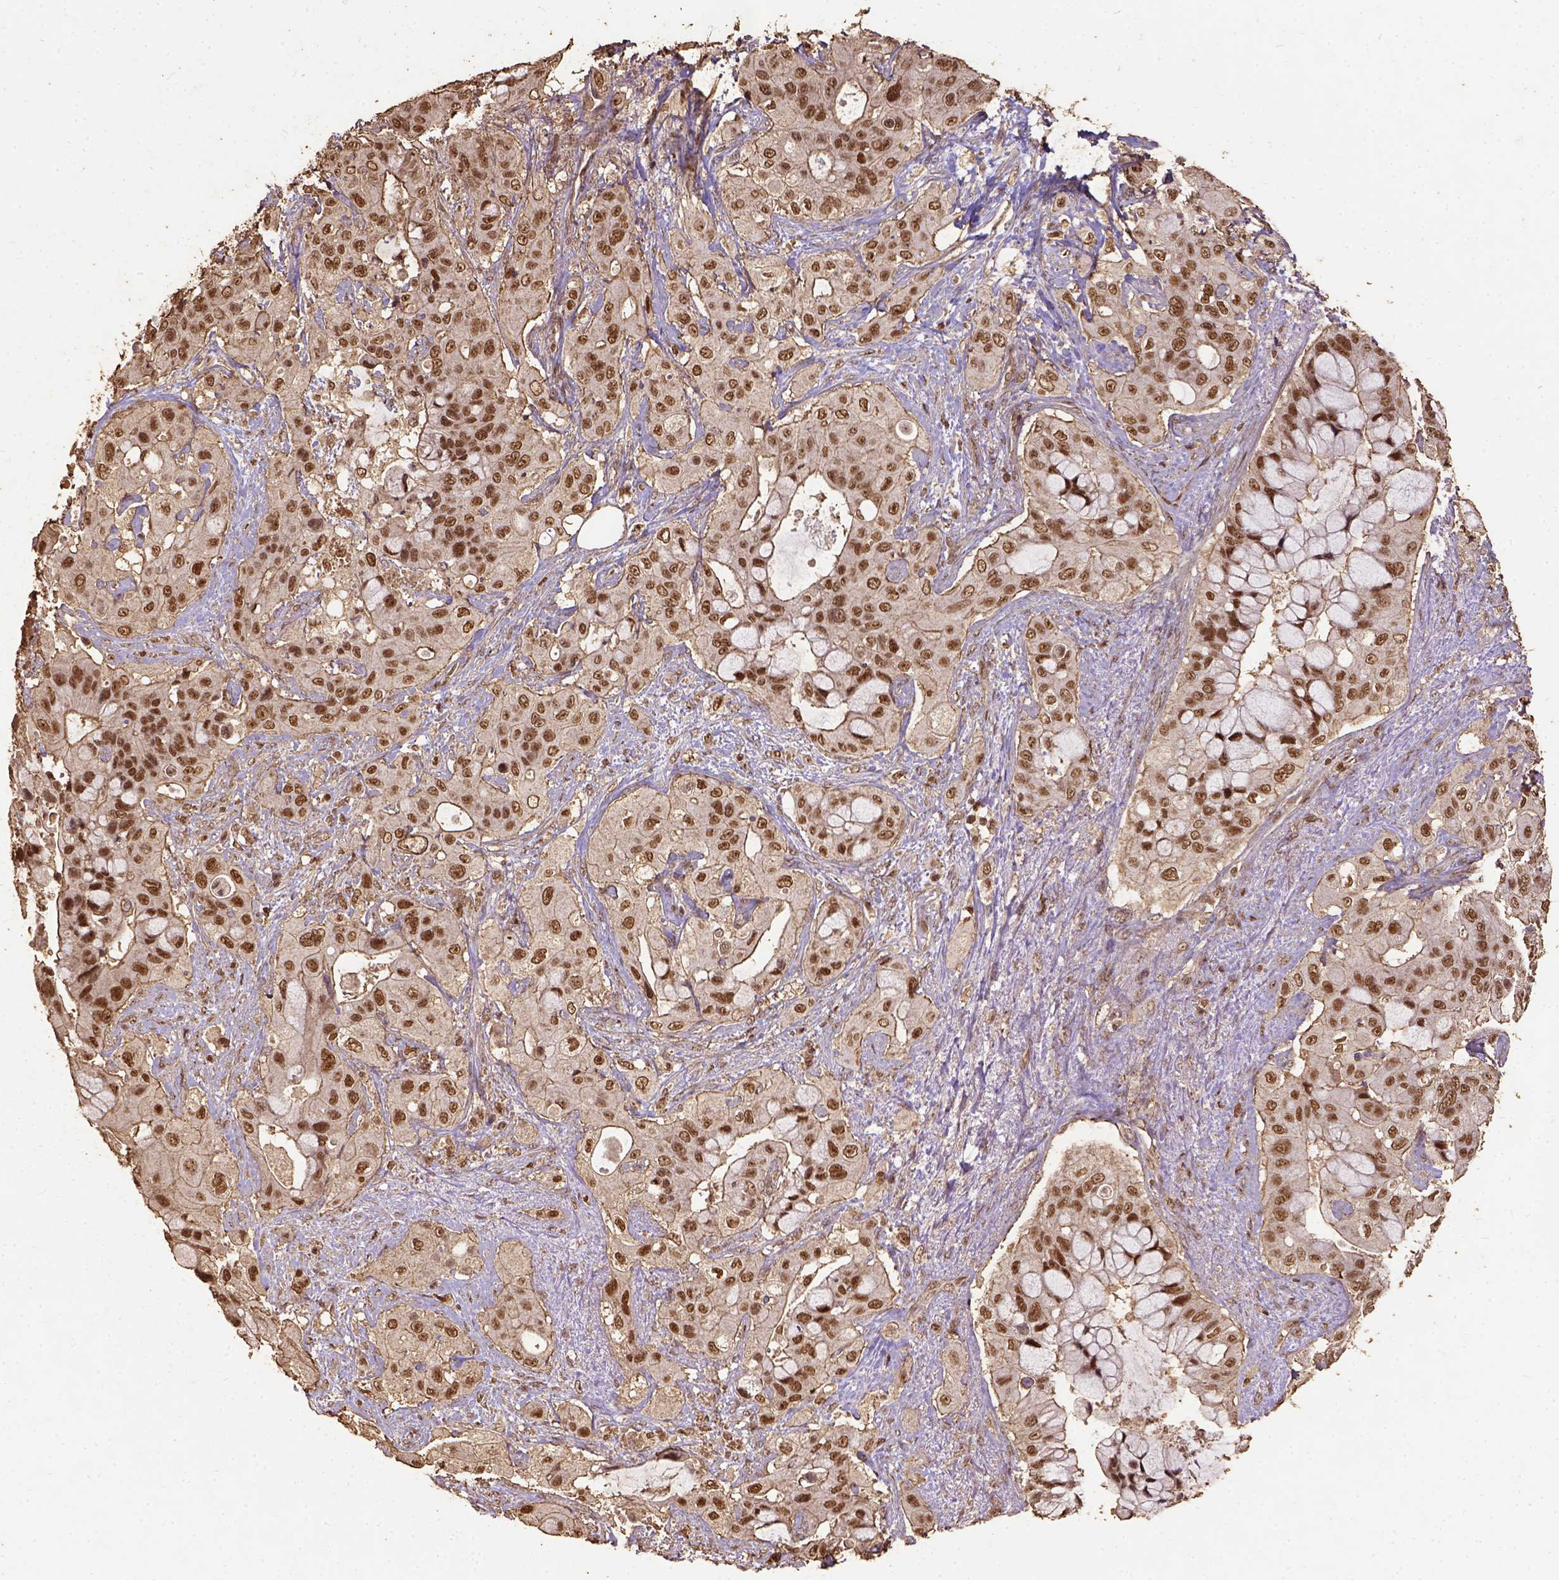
{"staining": {"intensity": "moderate", "quantity": ">75%", "location": "nuclear"}, "tissue": "pancreatic cancer", "cell_type": "Tumor cells", "image_type": "cancer", "snomed": [{"axis": "morphology", "description": "Adenocarcinoma, NOS"}, {"axis": "topography", "description": "Pancreas"}], "caption": "Immunohistochemical staining of pancreatic cancer shows moderate nuclear protein staining in about >75% of tumor cells.", "gene": "NACC1", "patient": {"sex": "male", "age": 71}}